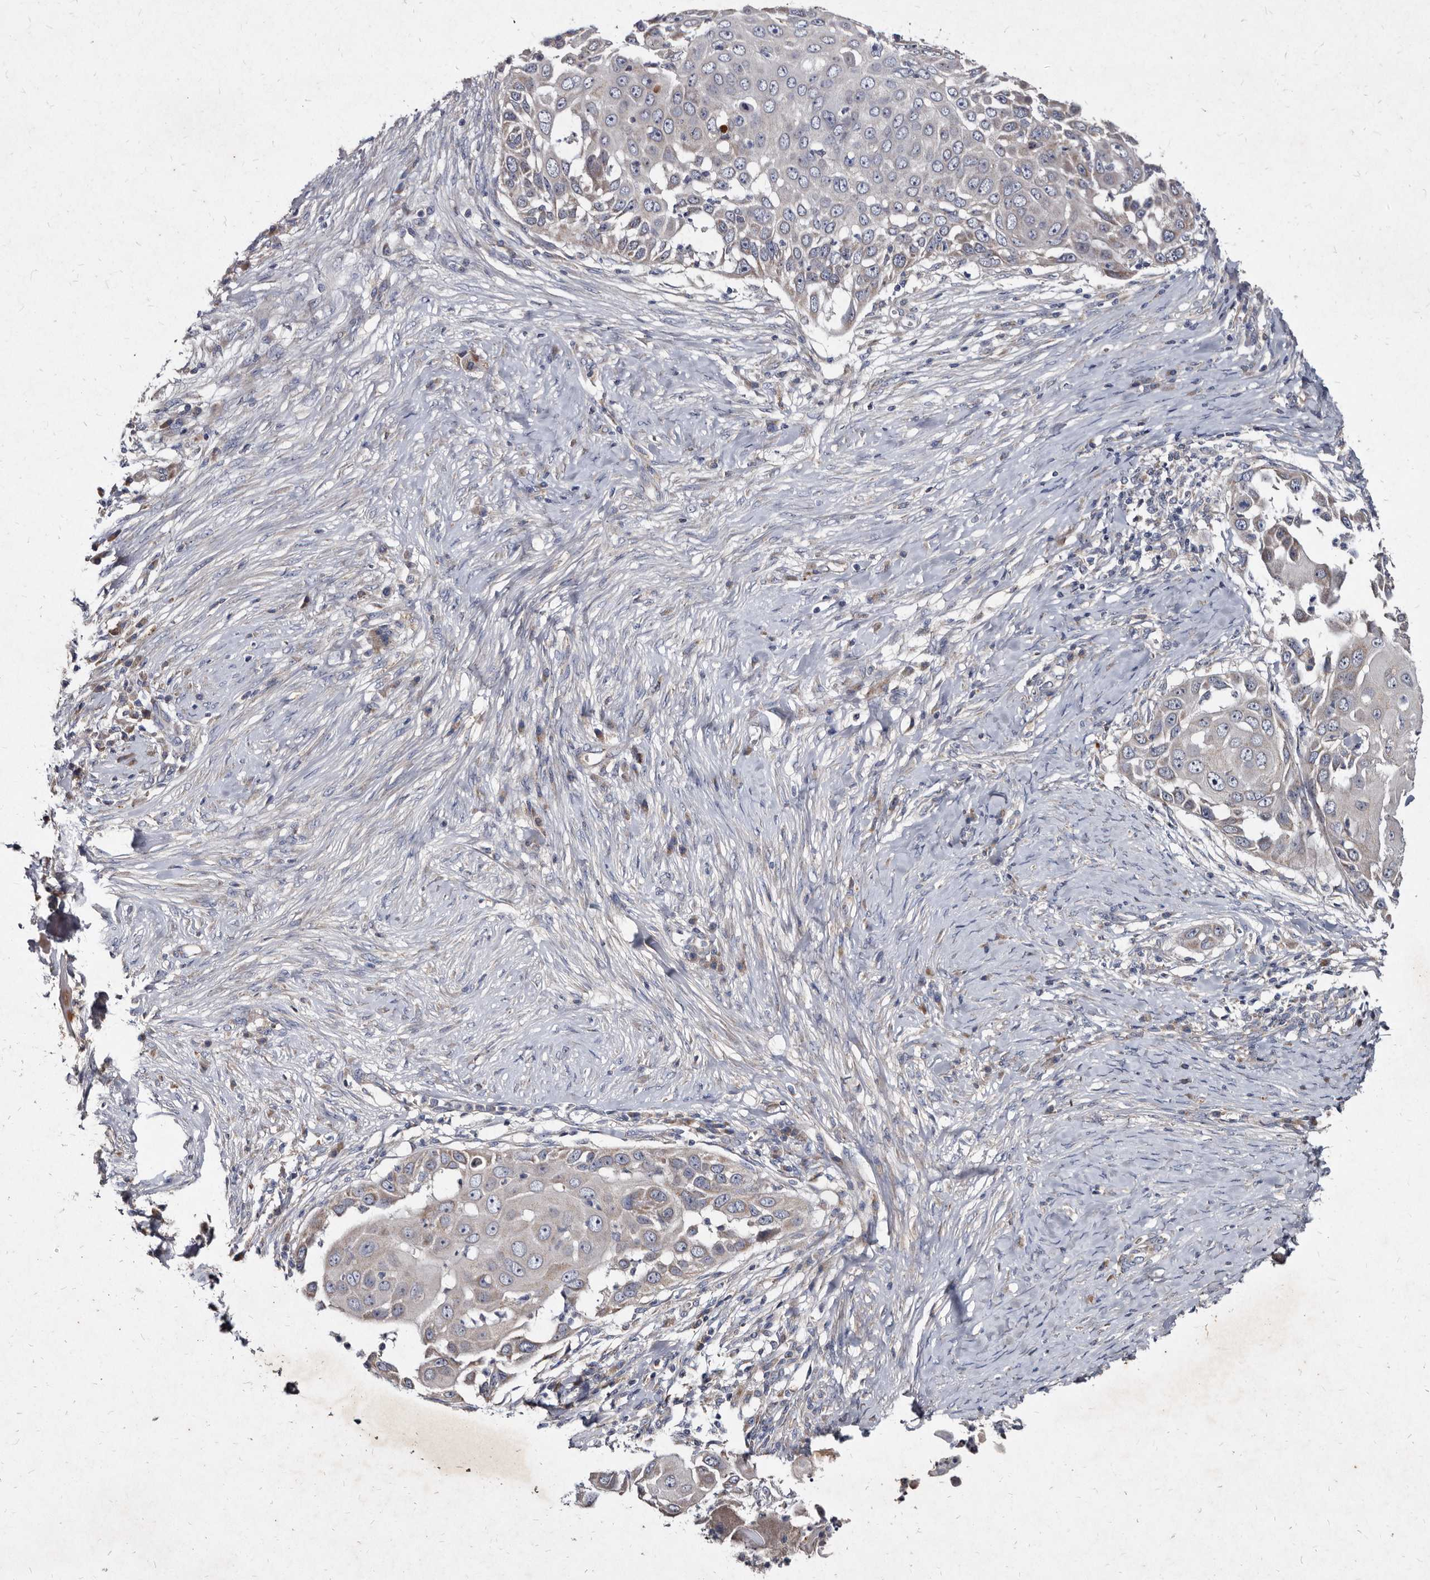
{"staining": {"intensity": "negative", "quantity": "none", "location": "none"}, "tissue": "skin cancer", "cell_type": "Tumor cells", "image_type": "cancer", "snomed": [{"axis": "morphology", "description": "Squamous cell carcinoma, NOS"}, {"axis": "topography", "description": "Skin"}], "caption": "Tumor cells are negative for brown protein staining in skin squamous cell carcinoma.", "gene": "YPEL3", "patient": {"sex": "female", "age": 44}}